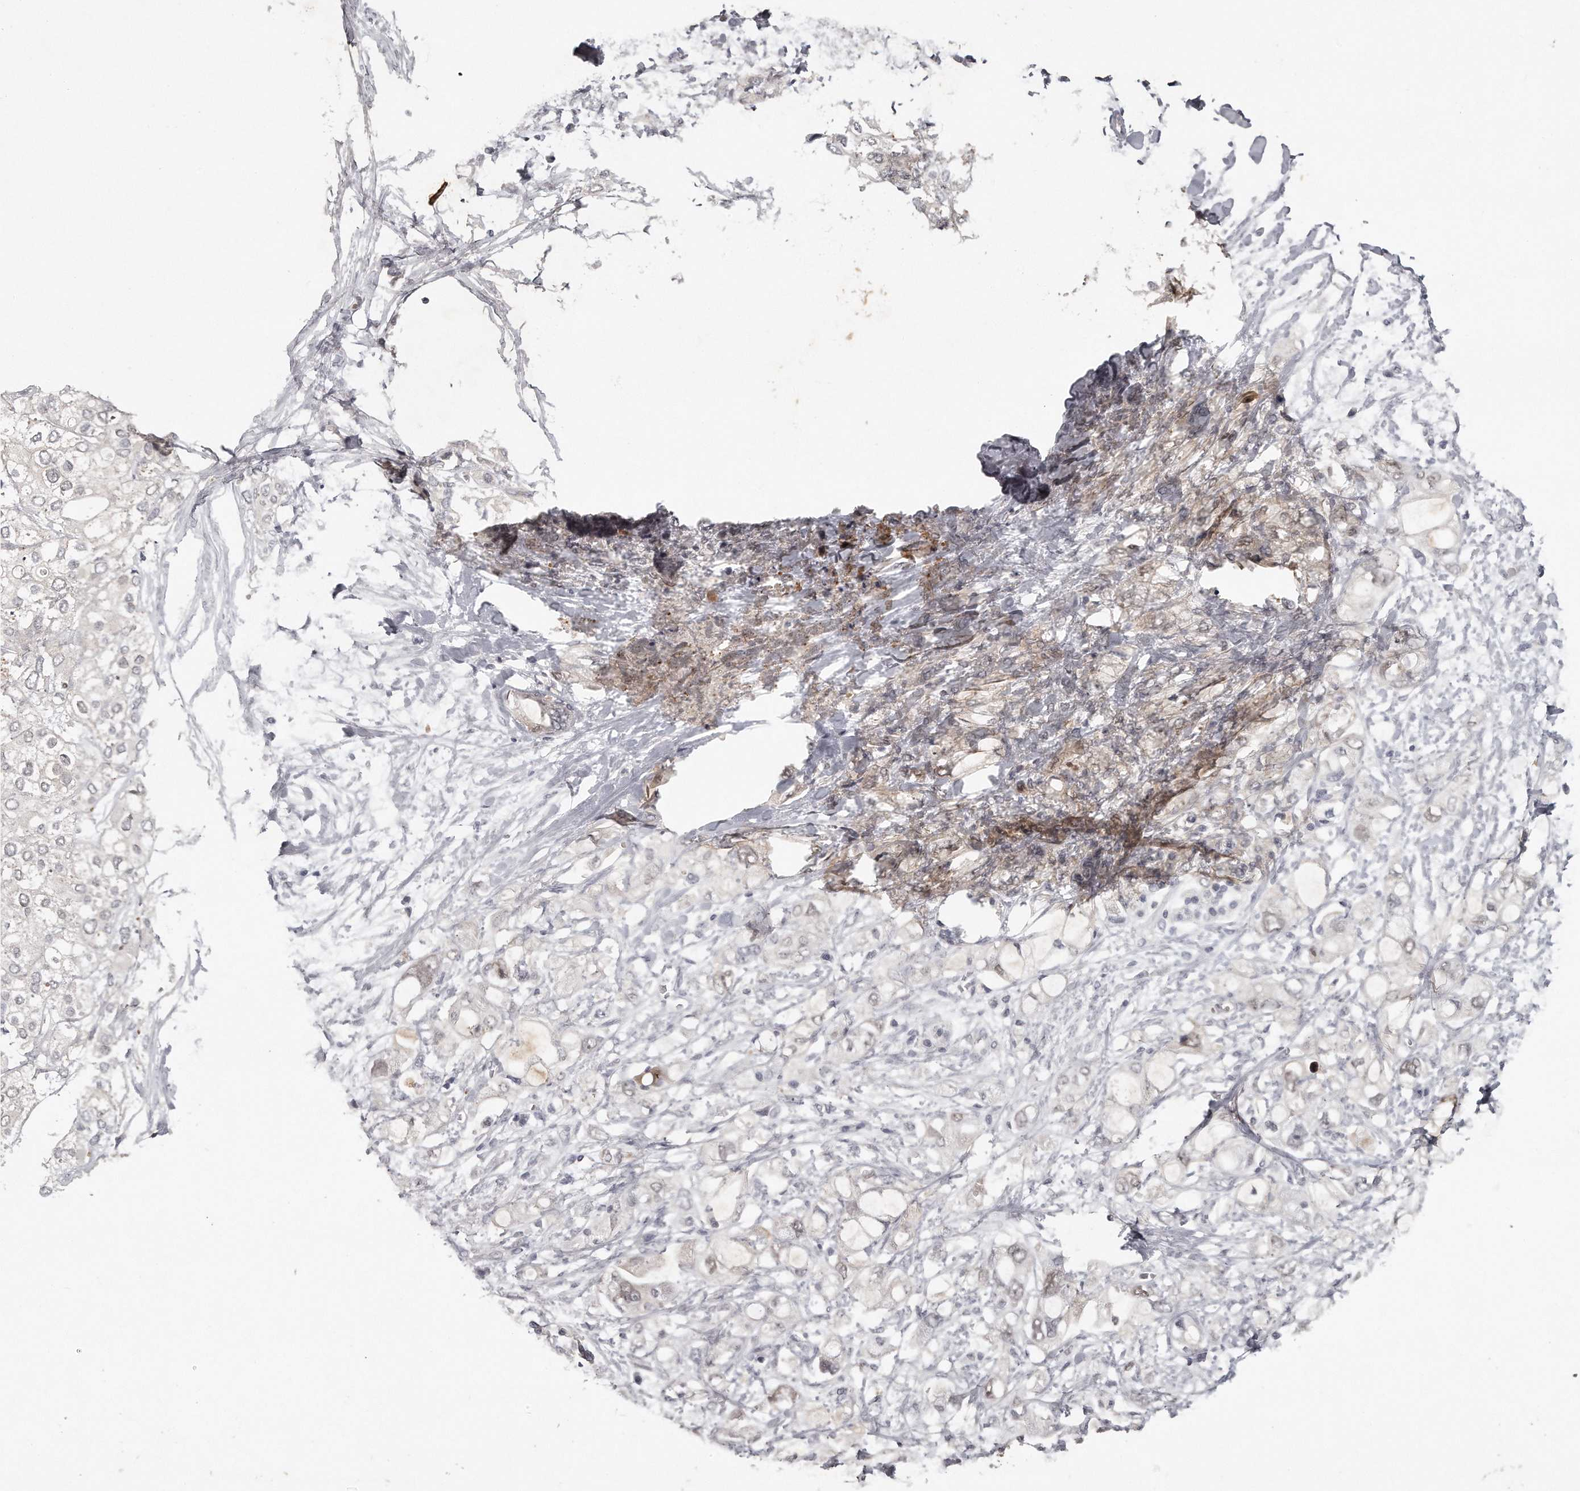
{"staining": {"intensity": "weak", "quantity": "<25%", "location": "nuclear"}, "tissue": "pancreatic cancer", "cell_type": "Tumor cells", "image_type": "cancer", "snomed": [{"axis": "morphology", "description": "Adenocarcinoma, NOS"}, {"axis": "topography", "description": "Pancreas"}], "caption": "DAB immunohistochemical staining of pancreatic adenocarcinoma shows no significant staining in tumor cells. The staining was performed using DAB to visualize the protein expression in brown, while the nuclei were stained in blue with hematoxylin (Magnification: 20x).", "gene": "GGCT", "patient": {"sex": "female", "age": 56}}